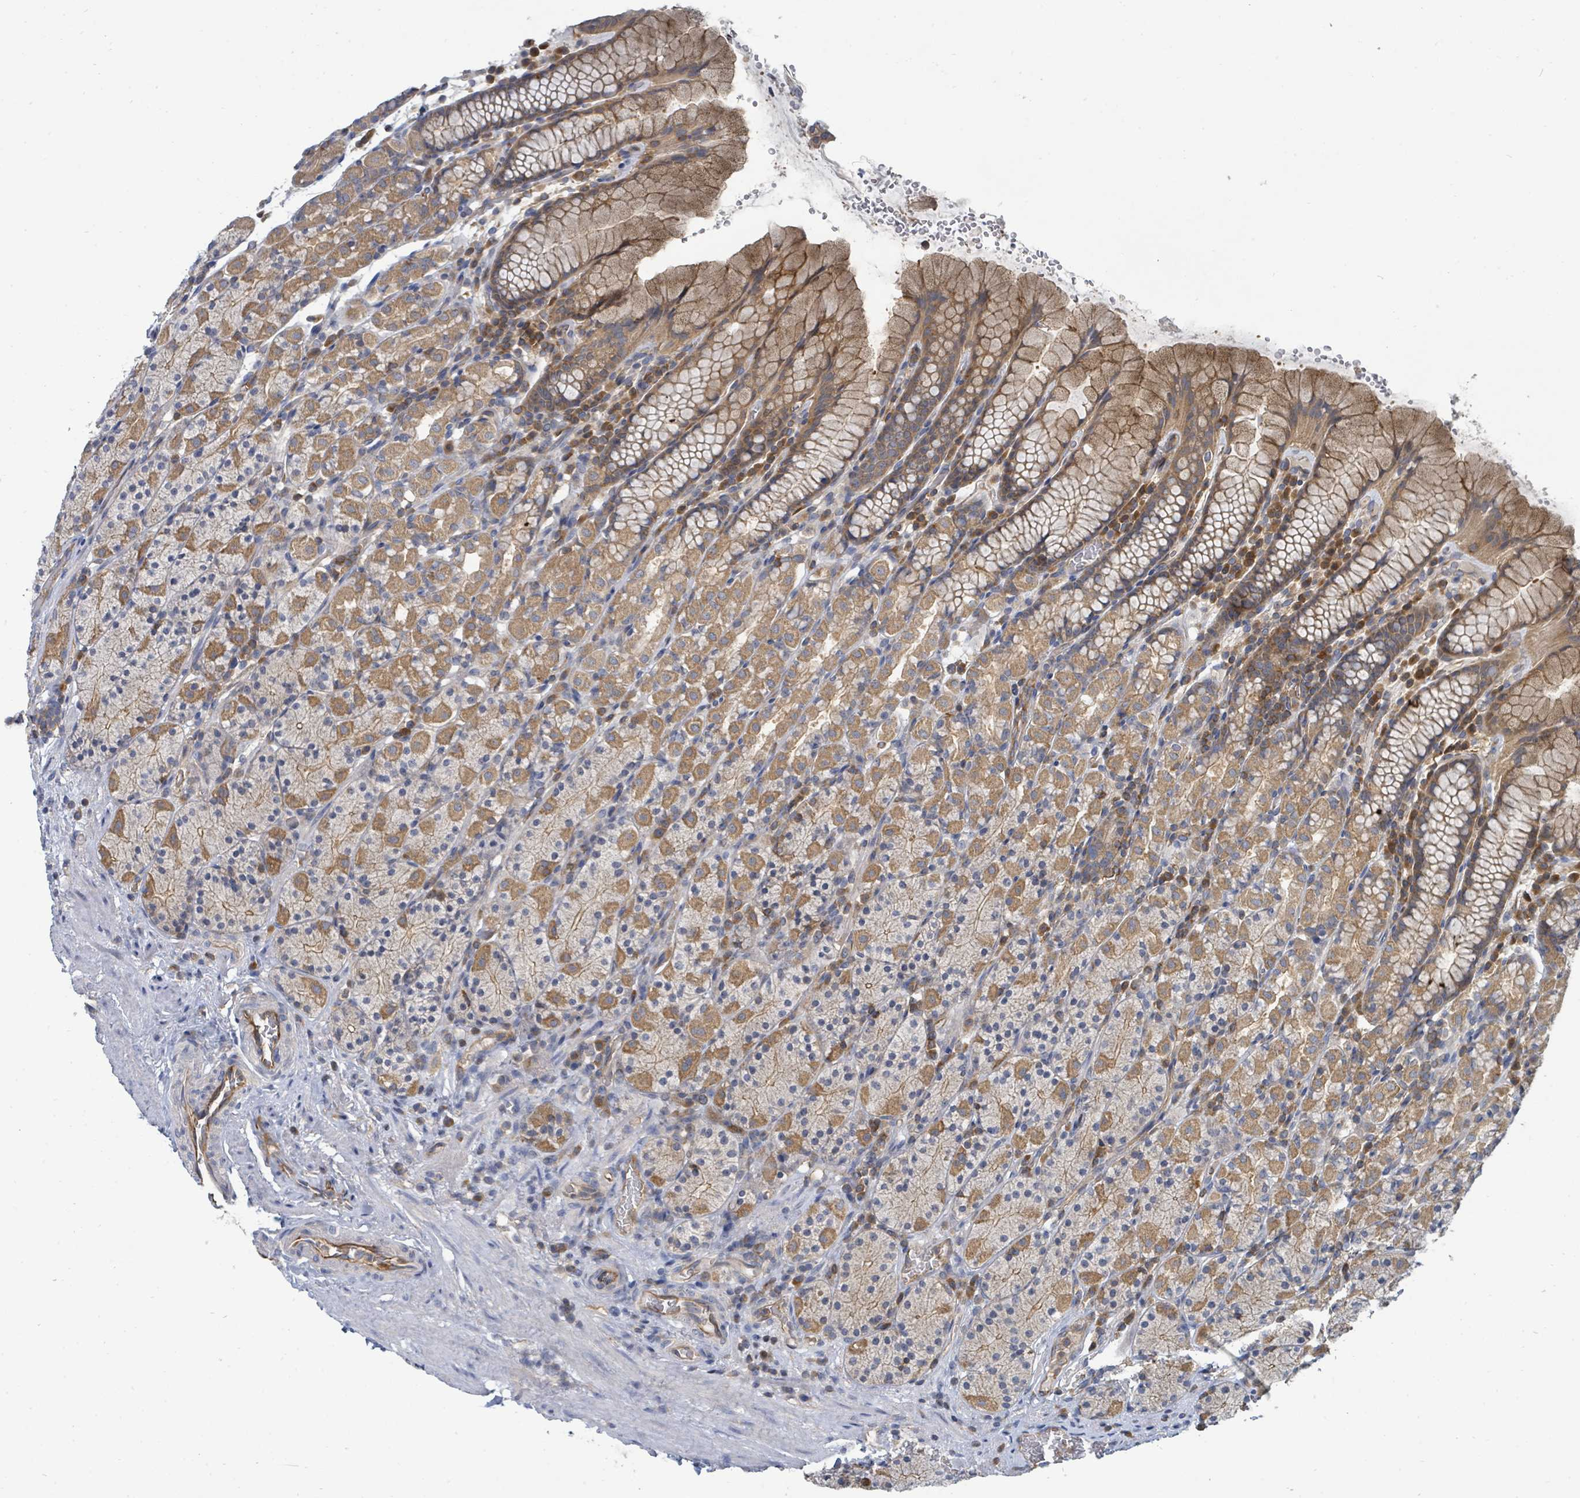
{"staining": {"intensity": "moderate", "quantity": ">75%", "location": "cytoplasmic/membranous"}, "tissue": "stomach", "cell_type": "Glandular cells", "image_type": "normal", "snomed": [{"axis": "morphology", "description": "Normal tissue, NOS"}, {"axis": "topography", "description": "Stomach, upper"}, {"axis": "topography", "description": "Stomach"}], "caption": "Stomach stained for a protein displays moderate cytoplasmic/membranous positivity in glandular cells. (IHC, brightfield microscopy, high magnification).", "gene": "BOLA2B", "patient": {"sex": "male", "age": 62}}